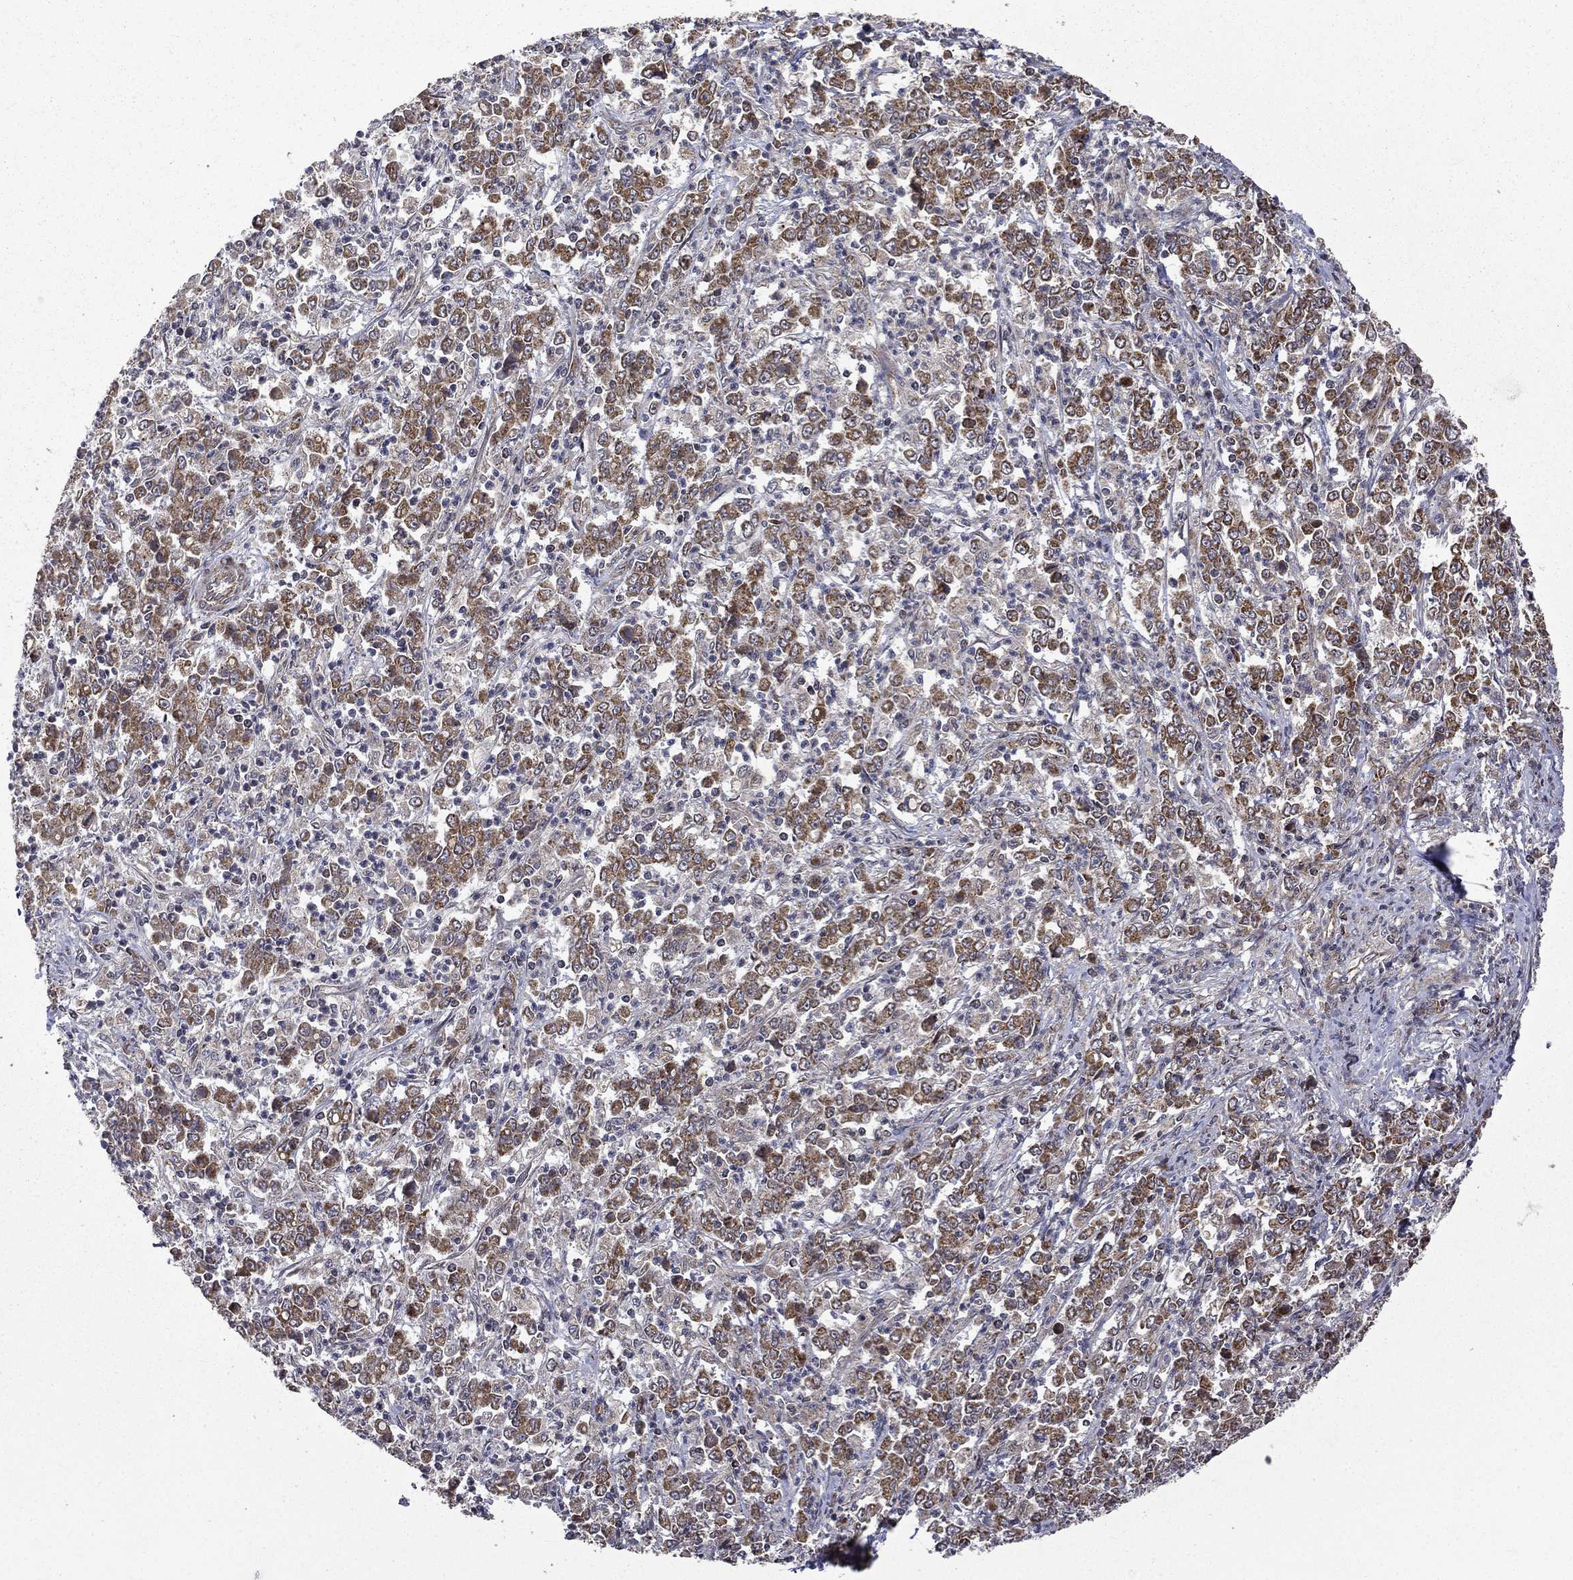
{"staining": {"intensity": "moderate", "quantity": ">75%", "location": "cytoplasmic/membranous"}, "tissue": "stomach cancer", "cell_type": "Tumor cells", "image_type": "cancer", "snomed": [{"axis": "morphology", "description": "Adenocarcinoma, NOS"}, {"axis": "topography", "description": "Stomach, lower"}], "caption": "Protein staining displays moderate cytoplasmic/membranous staining in approximately >75% of tumor cells in stomach cancer.", "gene": "GIMAP6", "patient": {"sex": "female", "age": 71}}